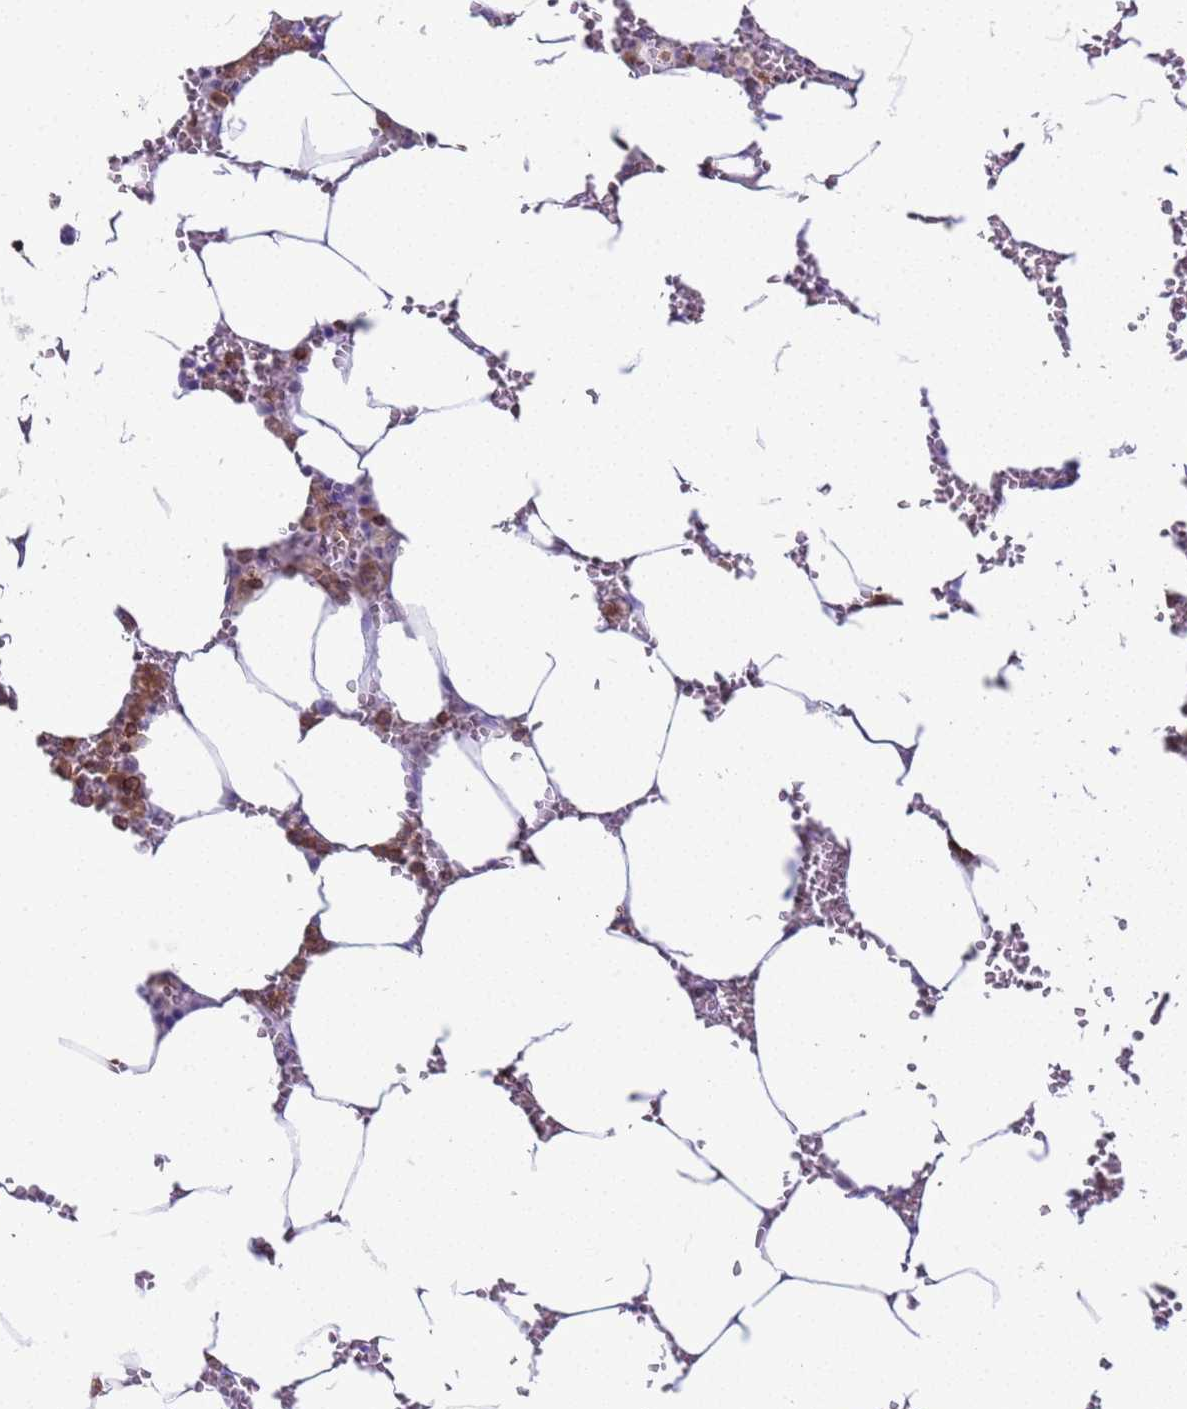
{"staining": {"intensity": "strong", "quantity": ">75%", "location": "cytoplasmic/membranous"}, "tissue": "bone marrow", "cell_type": "Hematopoietic cells", "image_type": "normal", "snomed": [{"axis": "morphology", "description": "Normal tissue, NOS"}, {"axis": "topography", "description": "Bone marrow"}], "caption": "Hematopoietic cells display high levels of strong cytoplasmic/membranous expression in about >75% of cells in unremarkable bone marrow.", "gene": "IRF5", "patient": {"sex": "male", "age": 70}}